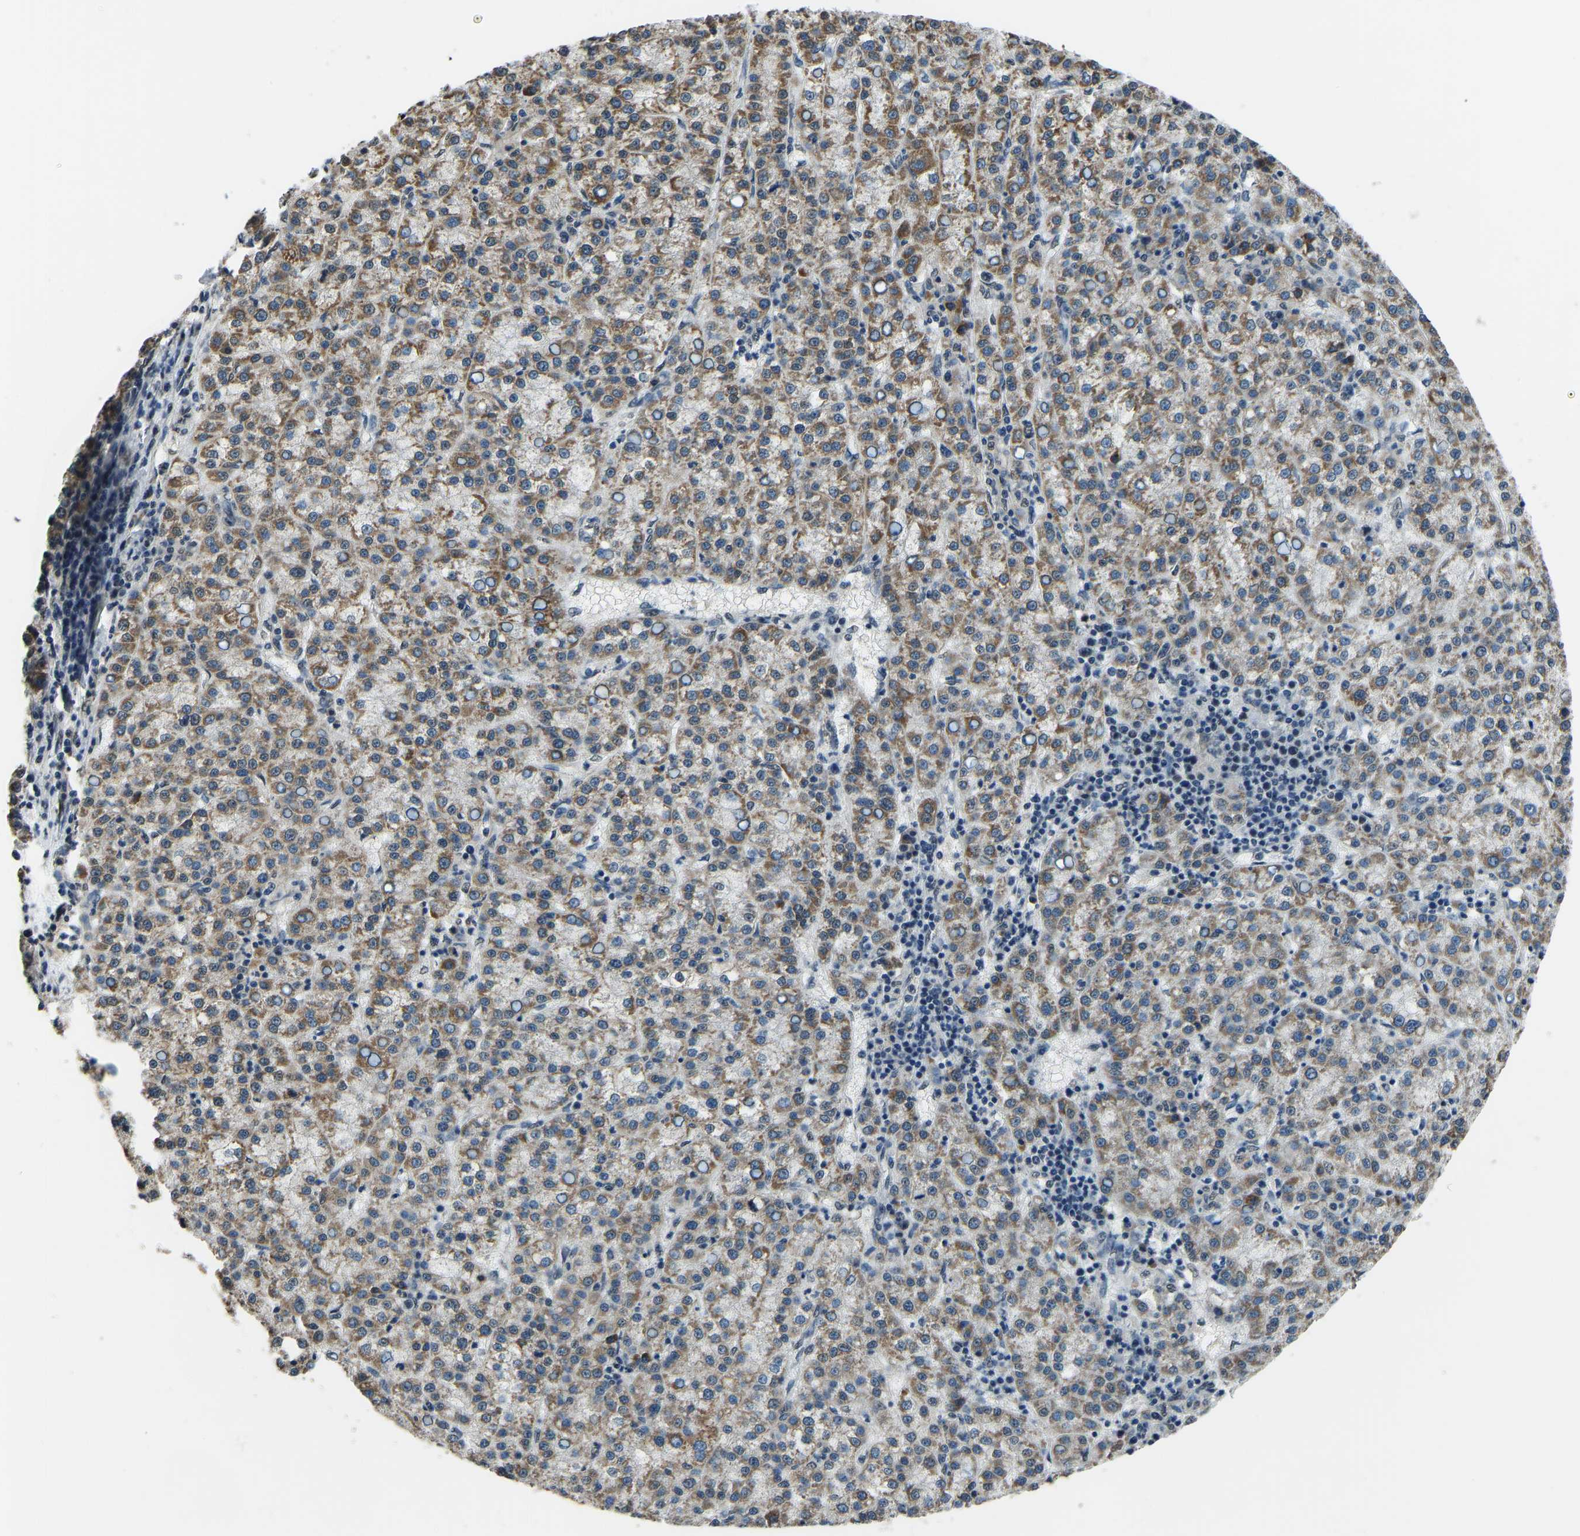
{"staining": {"intensity": "moderate", "quantity": ">75%", "location": "cytoplasmic/membranous"}, "tissue": "liver cancer", "cell_type": "Tumor cells", "image_type": "cancer", "snomed": [{"axis": "morphology", "description": "Carcinoma, Hepatocellular, NOS"}, {"axis": "topography", "description": "Liver"}], "caption": "This image exhibits liver hepatocellular carcinoma stained with immunohistochemistry to label a protein in brown. The cytoplasmic/membranous of tumor cells show moderate positivity for the protein. Nuclei are counter-stained blue.", "gene": "FOS", "patient": {"sex": "female", "age": 58}}